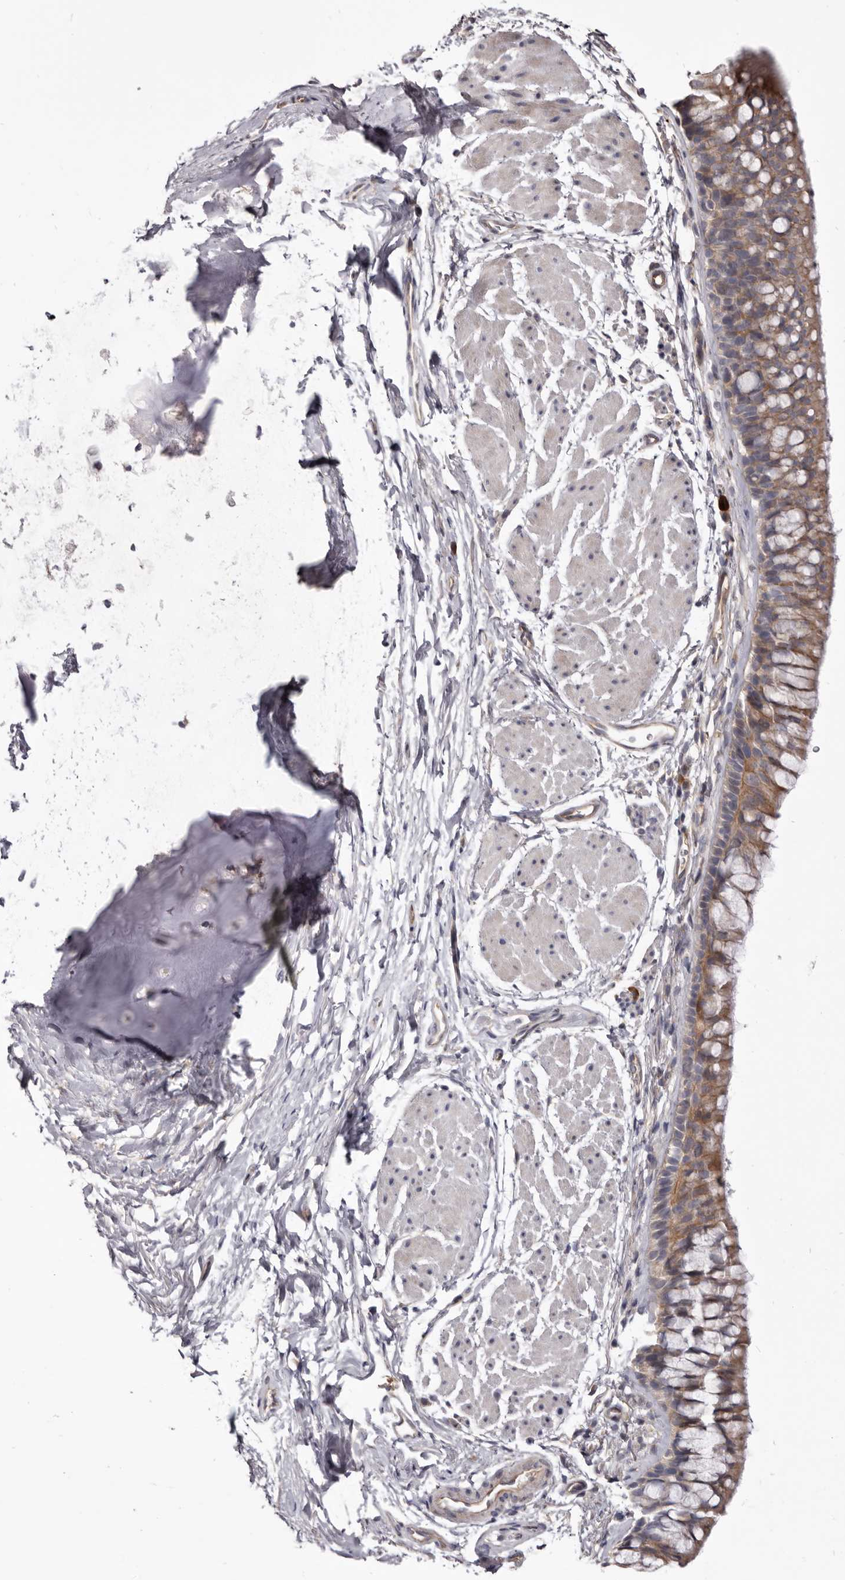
{"staining": {"intensity": "moderate", "quantity": "25%-75%", "location": "cytoplasmic/membranous"}, "tissue": "bronchus", "cell_type": "Respiratory epithelial cells", "image_type": "normal", "snomed": [{"axis": "morphology", "description": "Normal tissue, NOS"}, {"axis": "topography", "description": "Cartilage tissue"}, {"axis": "topography", "description": "Bronchus"}], "caption": "Brown immunohistochemical staining in normal bronchus displays moderate cytoplasmic/membranous expression in approximately 25%-75% of respiratory epithelial cells.", "gene": "FAS", "patient": {"sex": "female", "age": 53}}